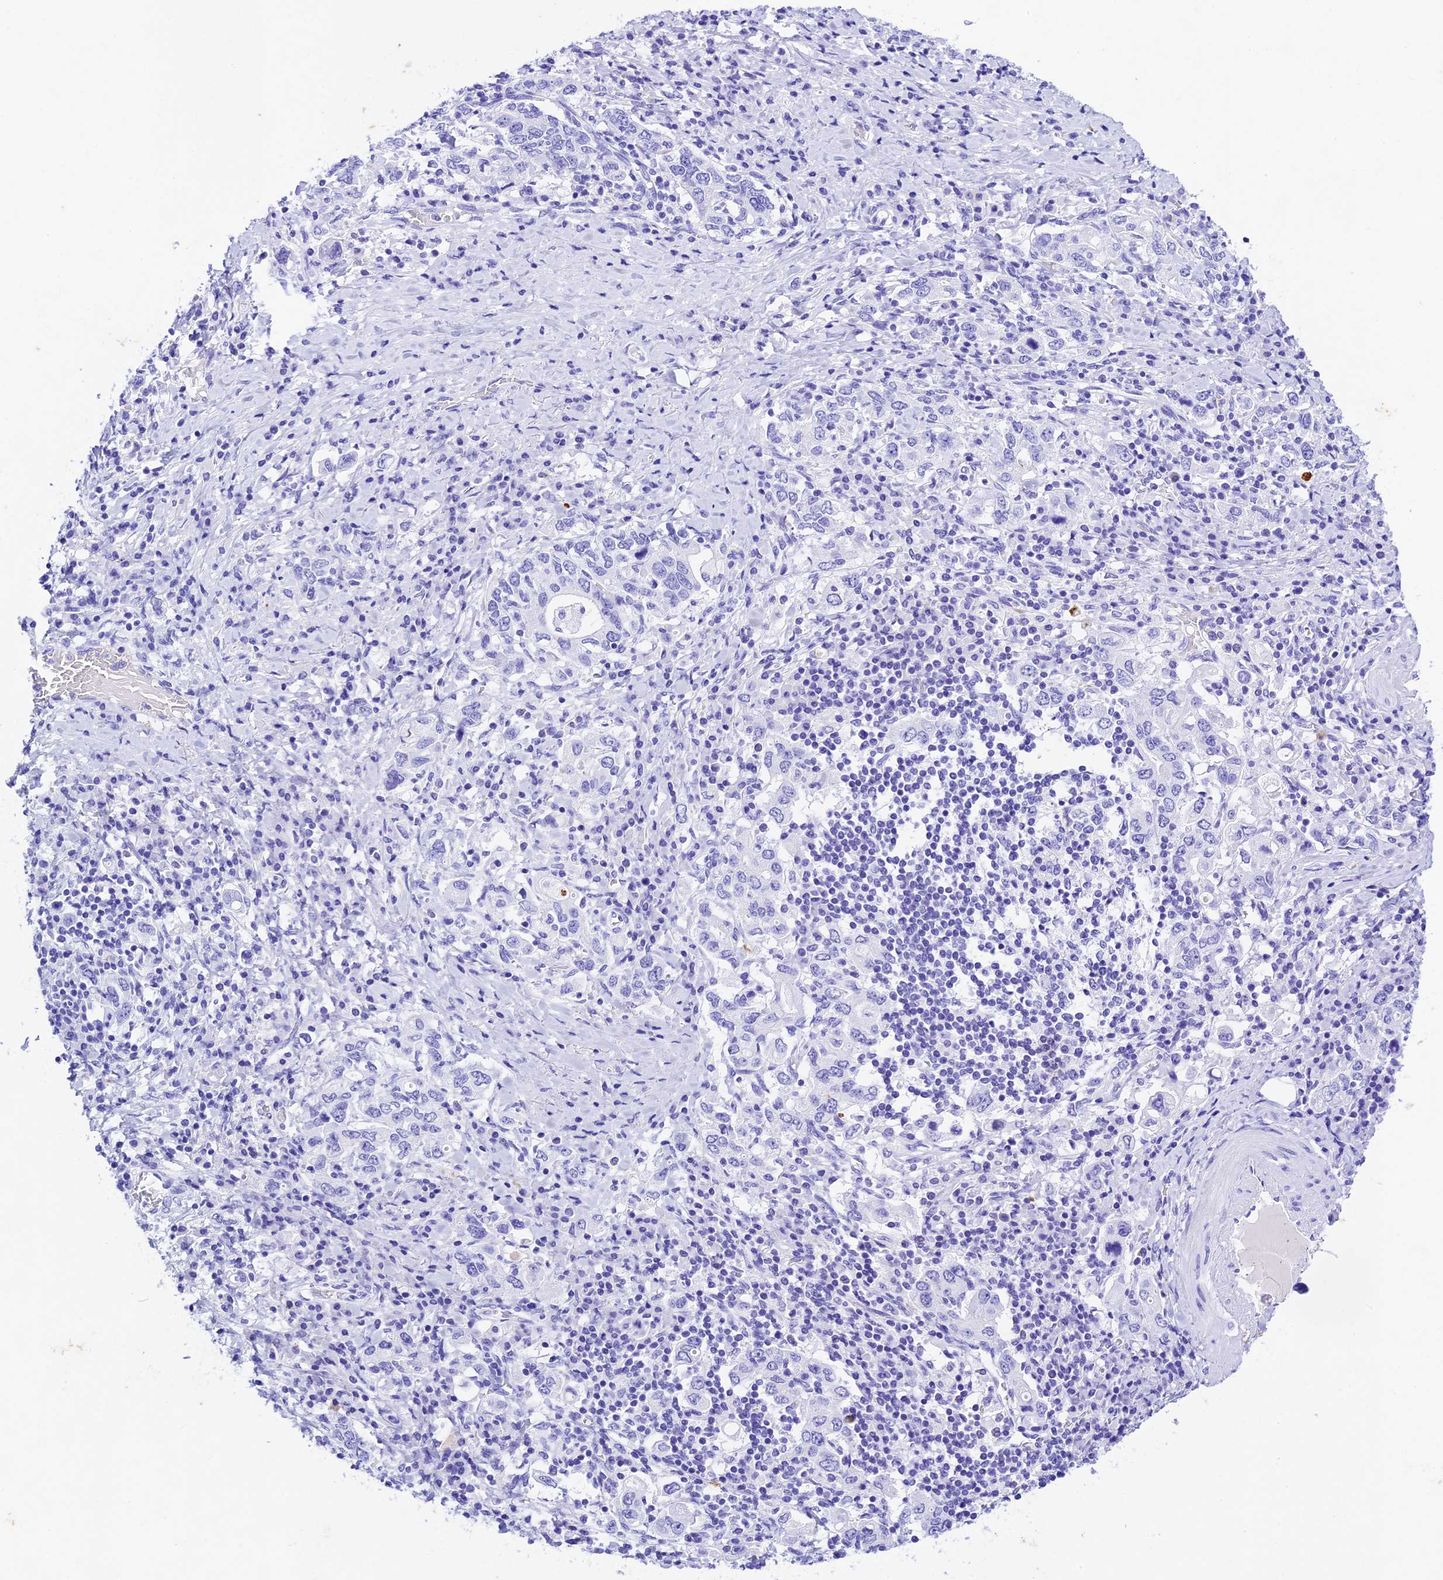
{"staining": {"intensity": "negative", "quantity": "none", "location": "none"}, "tissue": "stomach cancer", "cell_type": "Tumor cells", "image_type": "cancer", "snomed": [{"axis": "morphology", "description": "Adenocarcinoma, NOS"}, {"axis": "topography", "description": "Stomach, upper"}, {"axis": "topography", "description": "Stomach"}], "caption": "A histopathology image of adenocarcinoma (stomach) stained for a protein shows no brown staining in tumor cells.", "gene": "PSG11", "patient": {"sex": "male", "age": 62}}